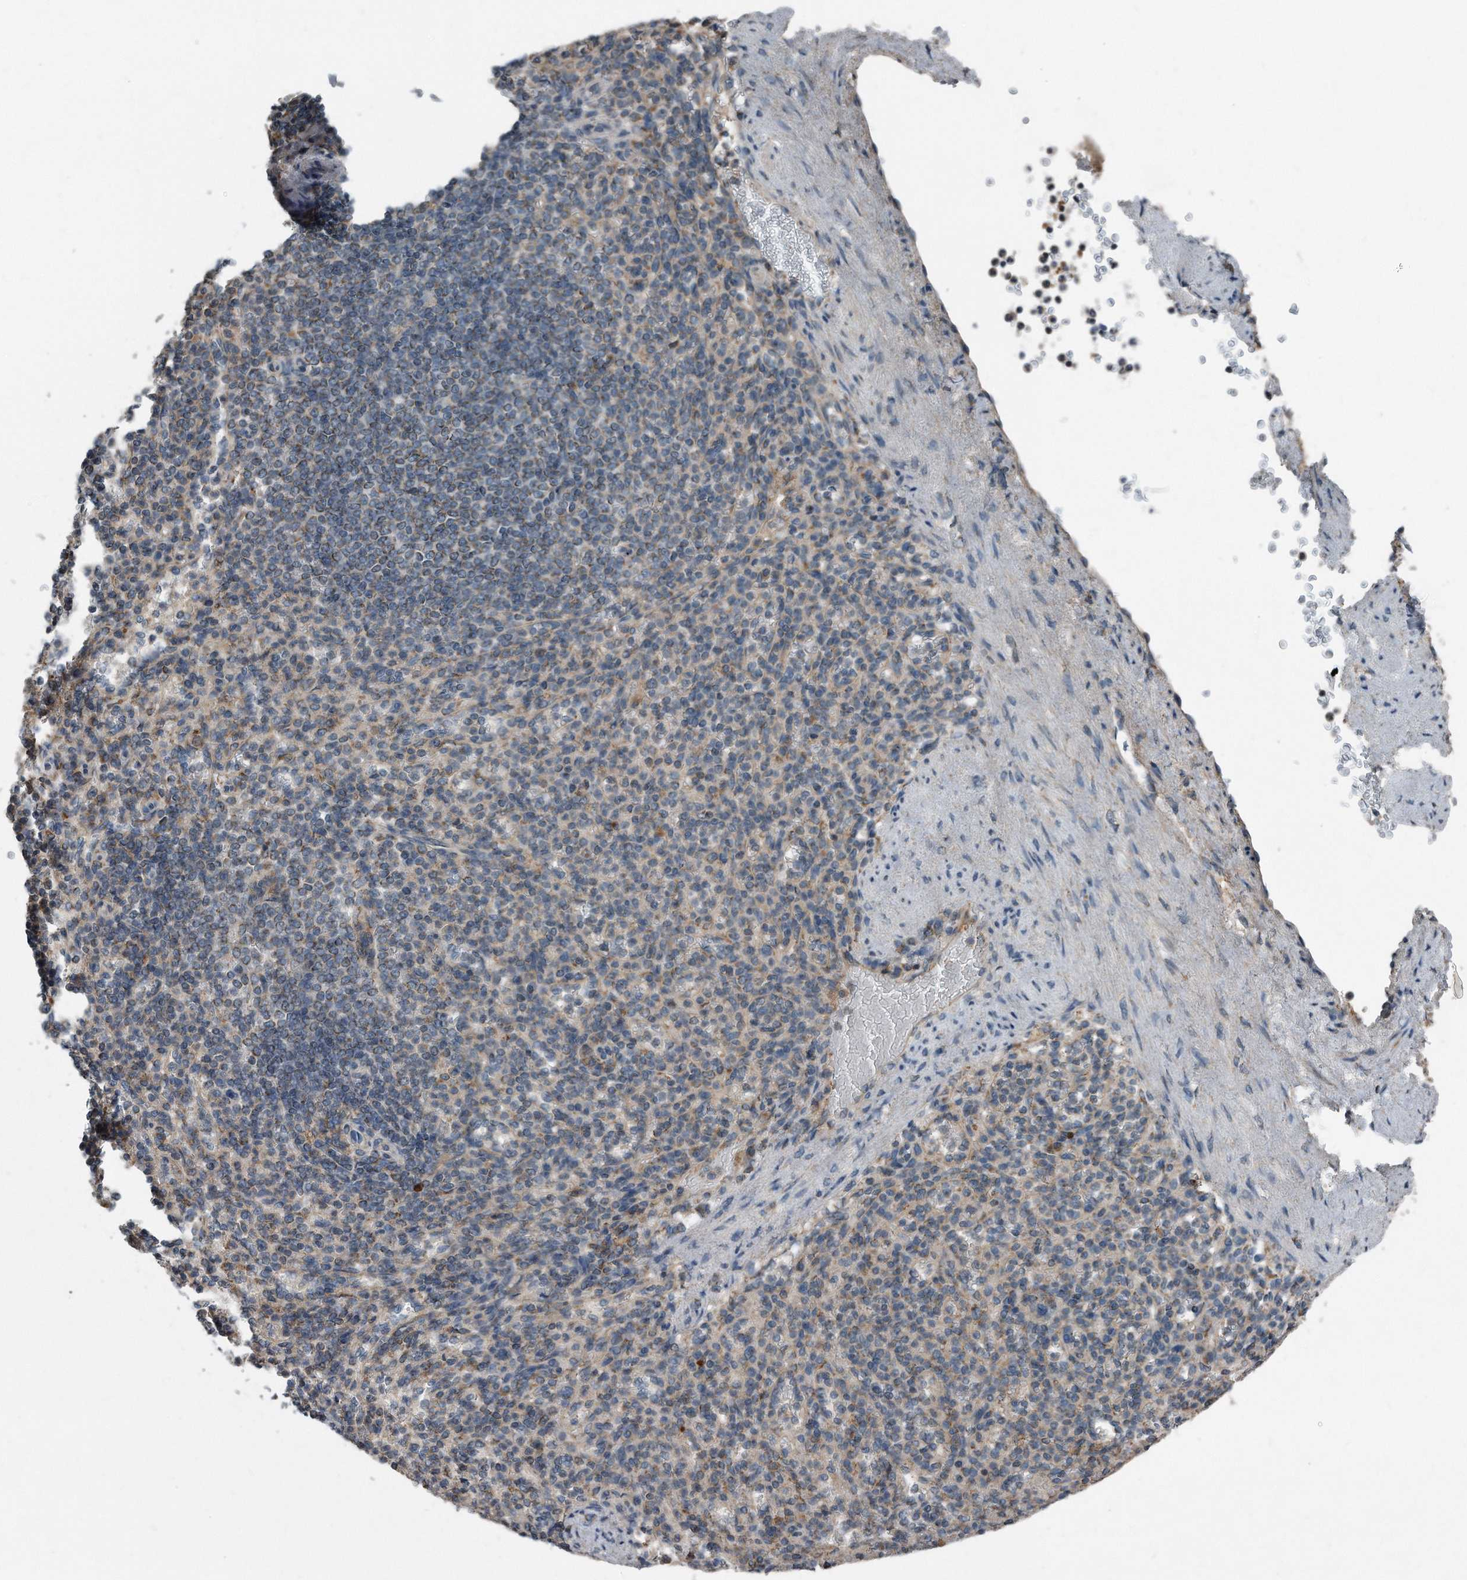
{"staining": {"intensity": "negative", "quantity": "none", "location": "none"}, "tissue": "spleen", "cell_type": "Cells in red pulp", "image_type": "normal", "snomed": [{"axis": "morphology", "description": "Normal tissue, NOS"}, {"axis": "topography", "description": "Spleen"}], "caption": "This micrograph is of normal spleen stained with immunohistochemistry (IHC) to label a protein in brown with the nuclei are counter-stained blue. There is no expression in cells in red pulp.", "gene": "SDHA", "patient": {"sex": "female", "age": 74}}